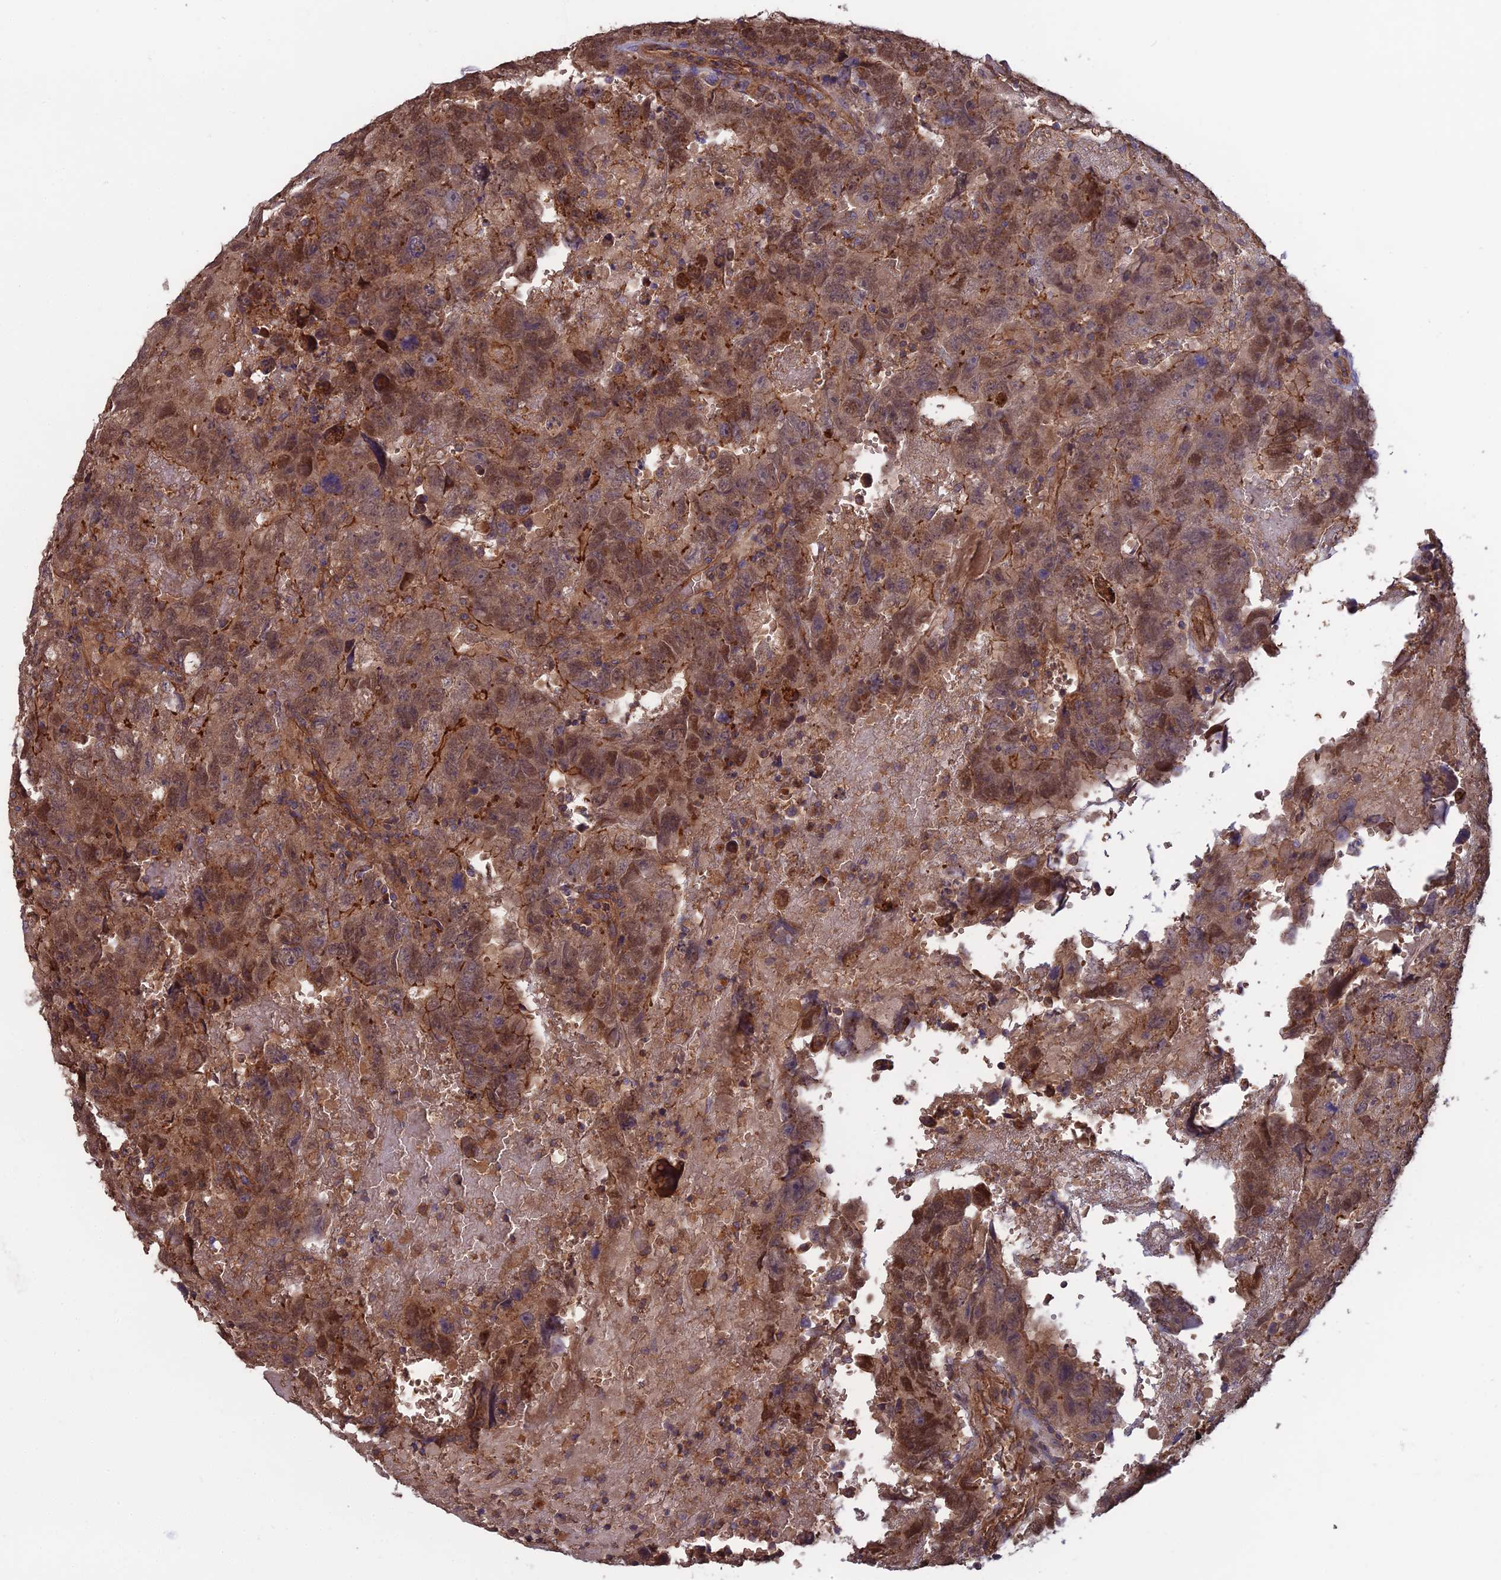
{"staining": {"intensity": "moderate", "quantity": ">75%", "location": "cytoplasmic/membranous,nuclear"}, "tissue": "testis cancer", "cell_type": "Tumor cells", "image_type": "cancer", "snomed": [{"axis": "morphology", "description": "Carcinoma, Embryonal, NOS"}, {"axis": "topography", "description": "Testis"}], "caption": "Protein staining of testis embryonal carcinoma tissue reveals moderate cytoplasmic/membranous and nuclear staining in approximately >75% of tumor cells.", "gene": "GALR2", "patient": {"sex": "male", "age": 45}}